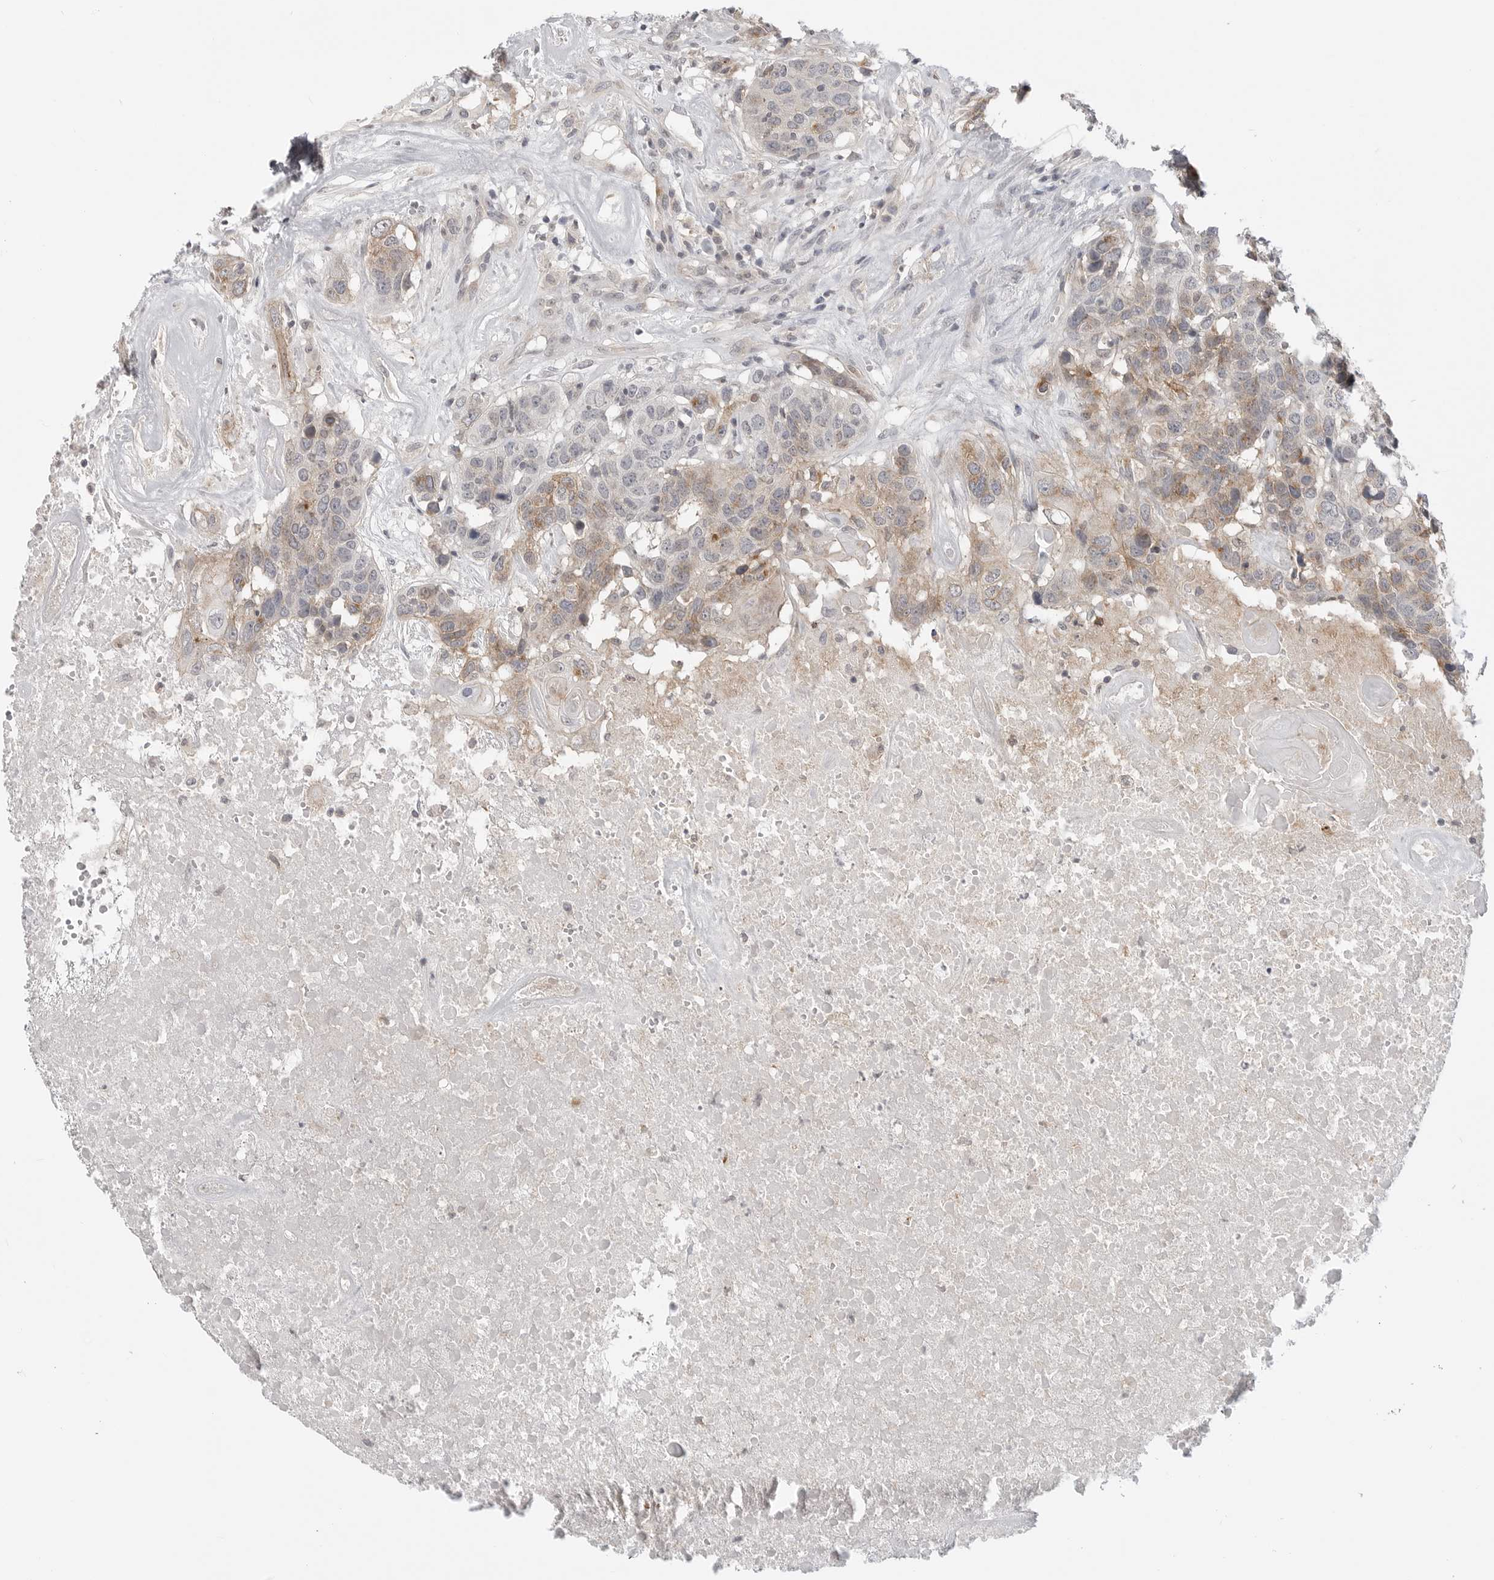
{"staining": {"intensity": "weak", "quantity": "25%-75%", "location": "cytoplasmic/membranous"}, "tissue": "head and neck cancer", "cell_type": "Tumor cells", "image_type": "cancer", "snomed": [{"axis": "morphology", "description": "Squamous cell carcinoma, NOS"}, {"axis": "topography", "description": "Head-Neck"}], "caption": "Tumor cells exhibit weak cytoplasmic/membranous staining in about 25%-75% of cells in head and neck squamous cell carcinoma. (Stains: DAB in brown, nuclei in blue, Microscopy: brightfield microscopy at high magnification).", "gene": "IFNGR1", "patient": {"sex": "male", "age": 66}}